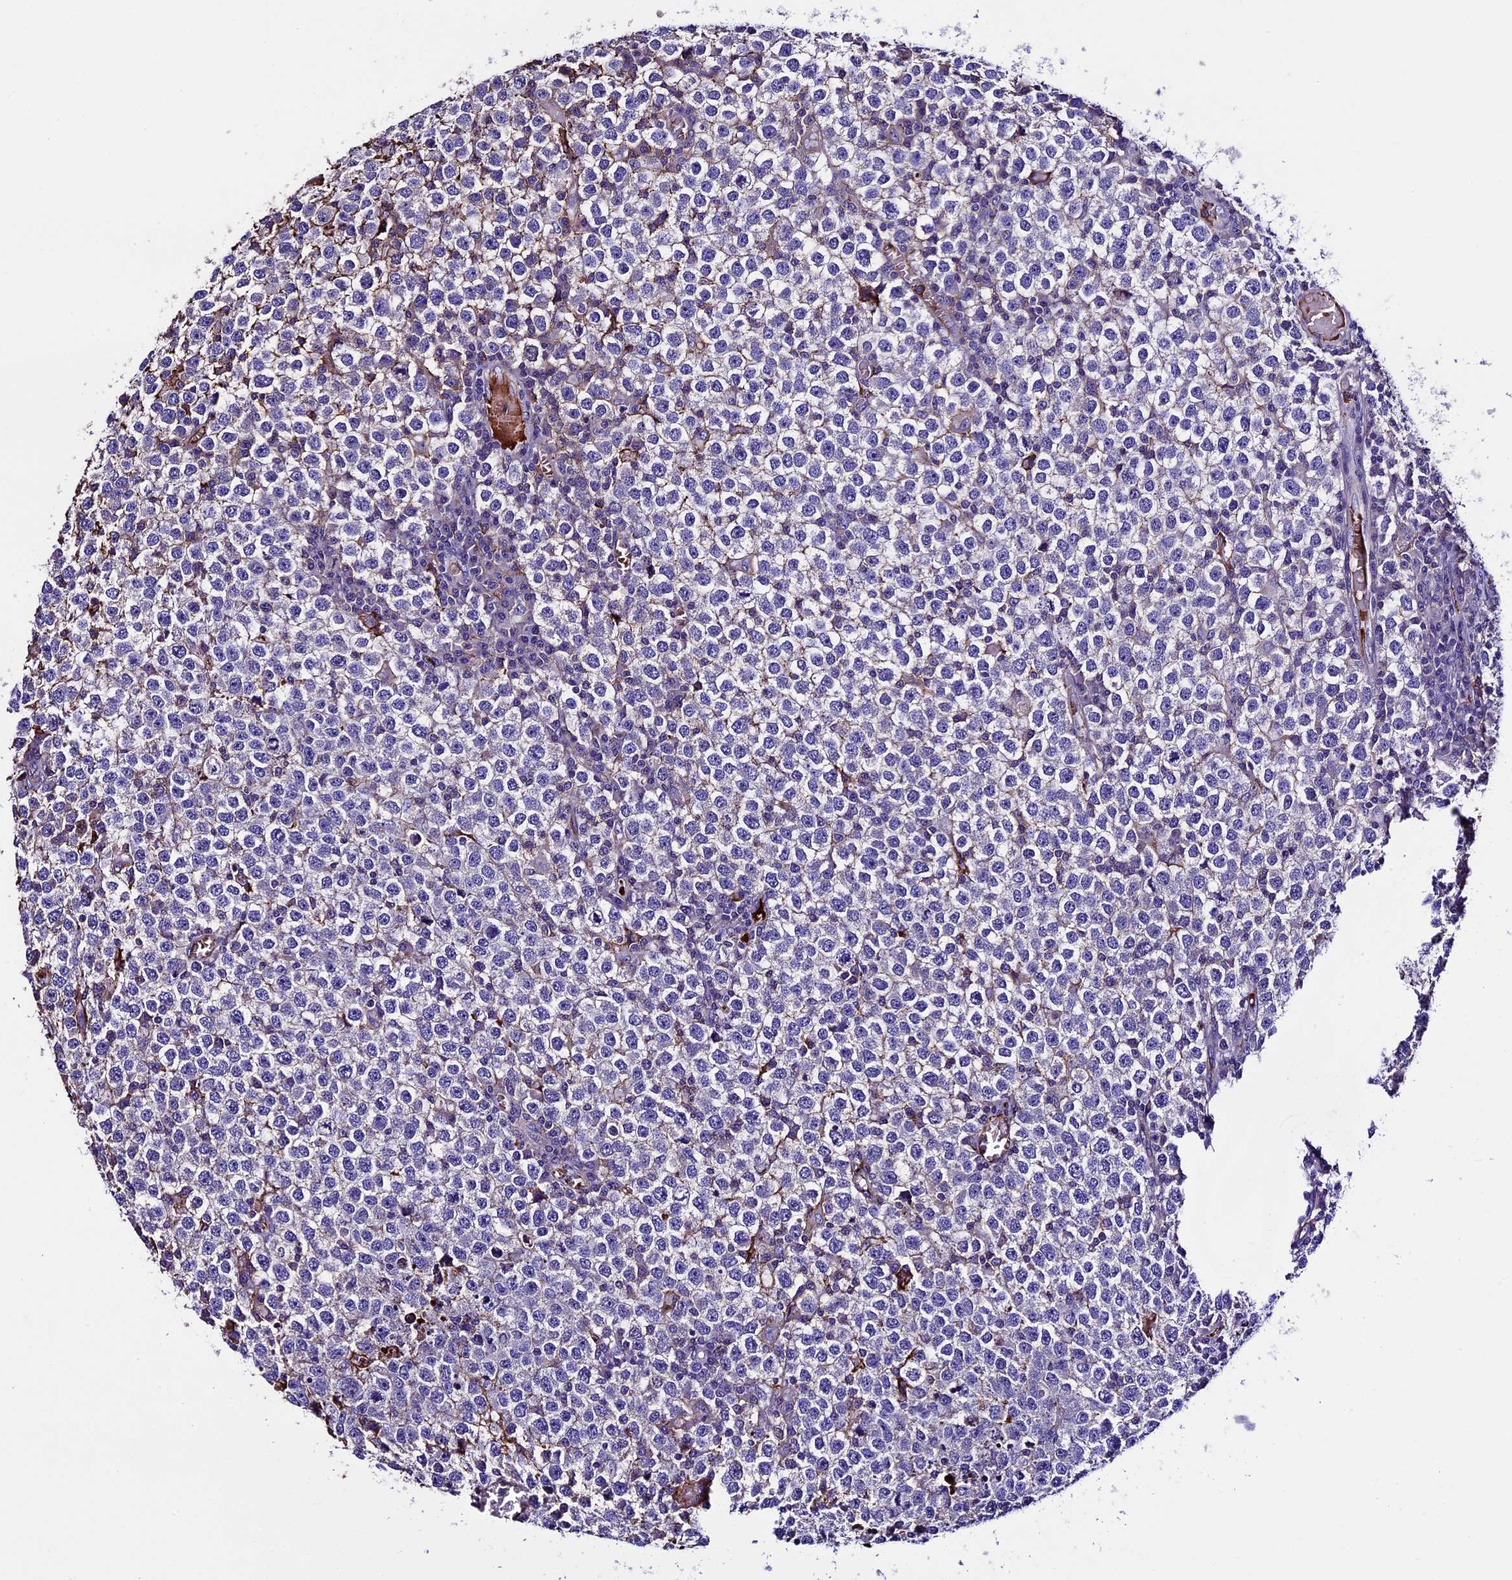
{"staining": {"intensity": "negative", "quantity": "none", "location": "none"}, "tissue": "testis cancer", "cell_type": "Tumor cells", "image_type": "cancer", "snomed": [{"axis": "morphology", "description": "Seminoma, NOS"}, {"axis": "topography", "description": "Testis"}], "caption": "High power microscopy image of an immunohistochemistry (IHC) micrograph of testis cancer (seminoma), revealing no significant positivity in tumor cells.", "gene": "TCP11L2", "patient": {"sex": "male", "age": 65}}